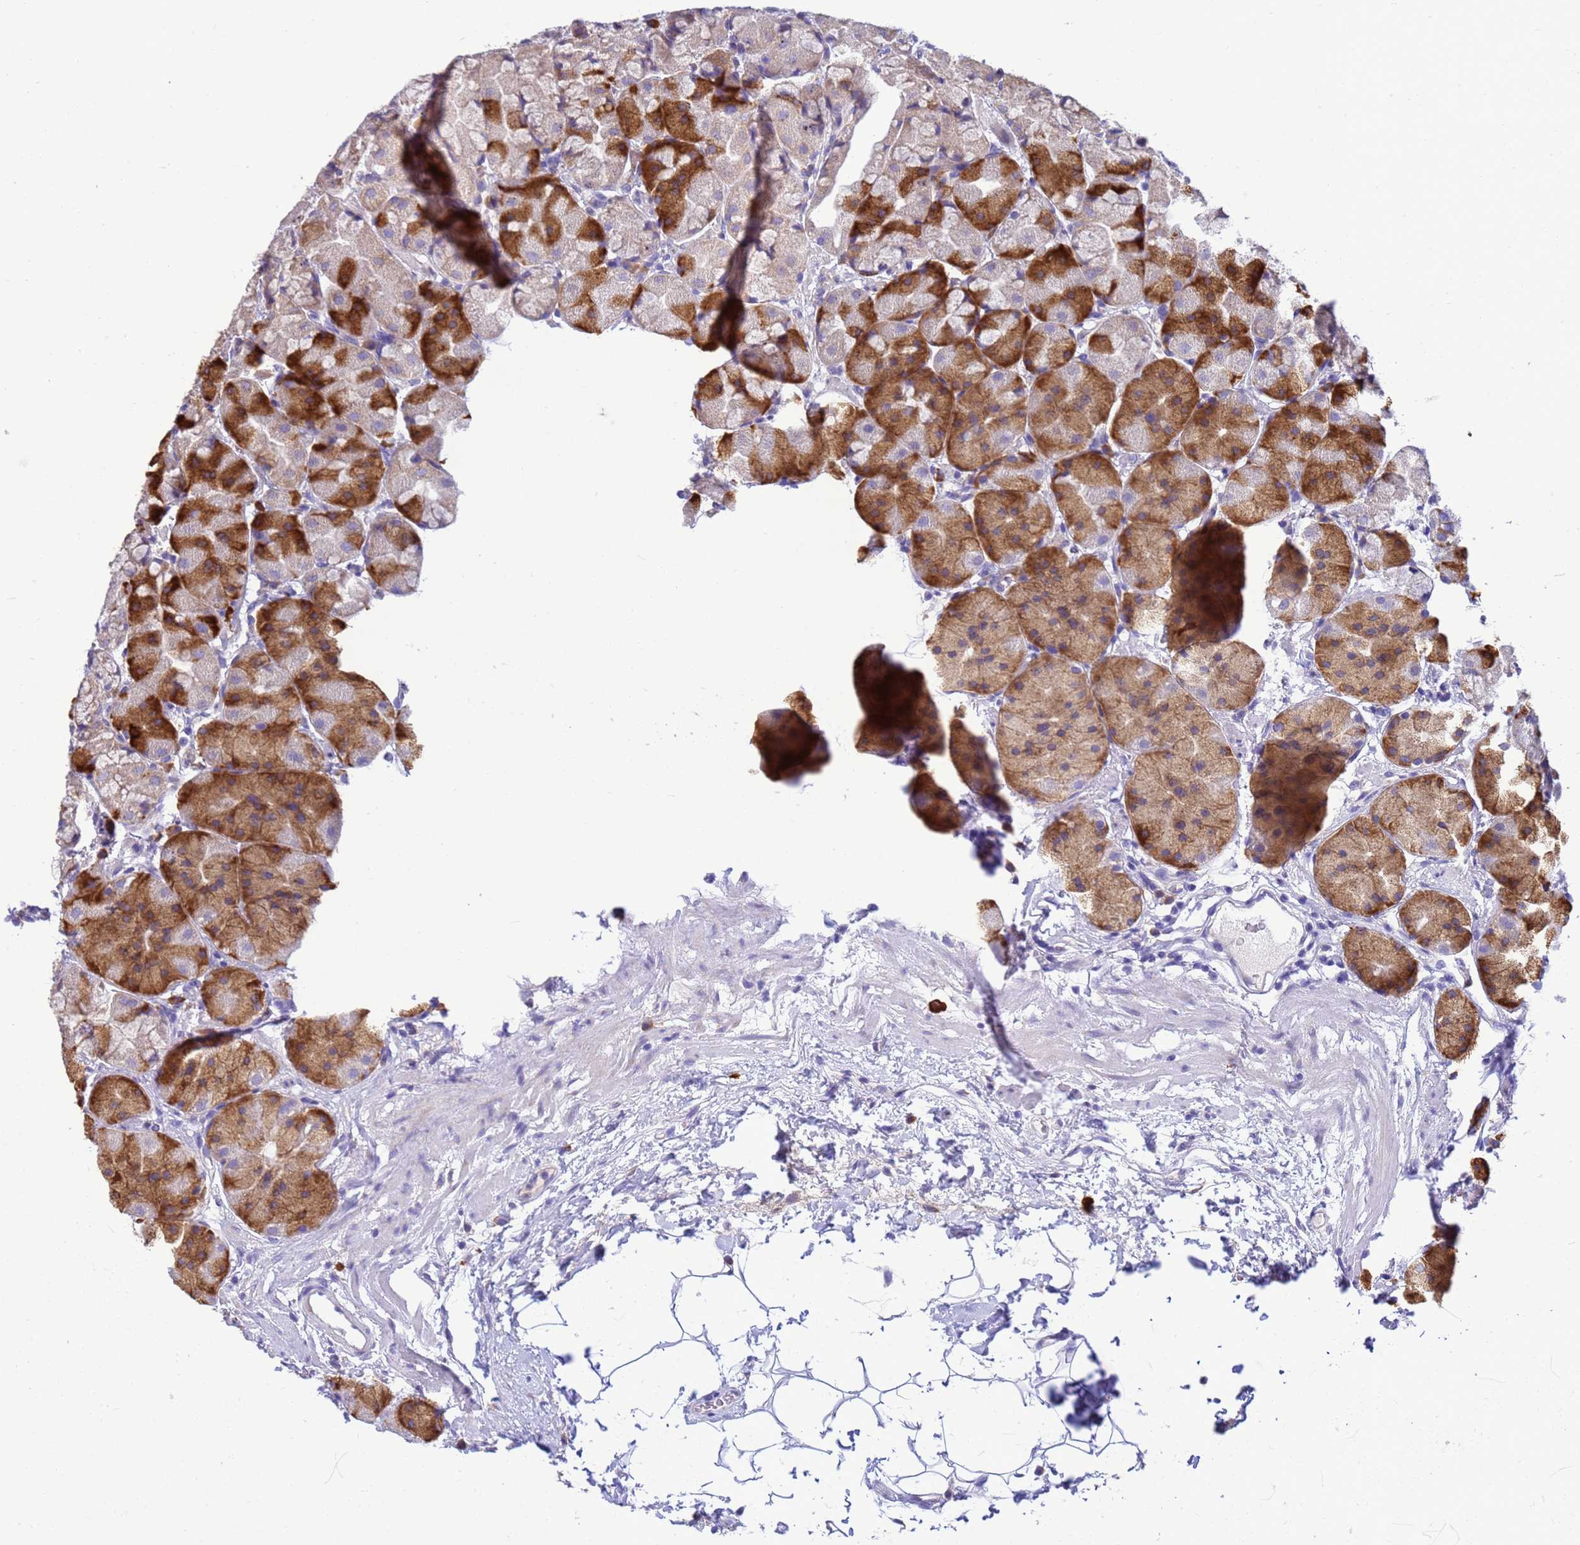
{"staining": {"intensity": "moderate", "quantity": "25%-75%", "location": "cytoplasmic/membranous"}, "tissue": "stomach", "cell_type": "Glandular cells", "image_type": "normal", "snomed": [{"axis": "morphology", "description": "Normal tissue, NOS"}, {"axis": "topography", "description": "Stomach"}], "caption": "Approximately 25%-75% of glandular cells in benign stomach show moderate cytoplasmic/membranous protein expression as visualized by brown immunohistochemical staining.", "gene": "THAP5", "patient": {"sex": "male", "age": 57}}